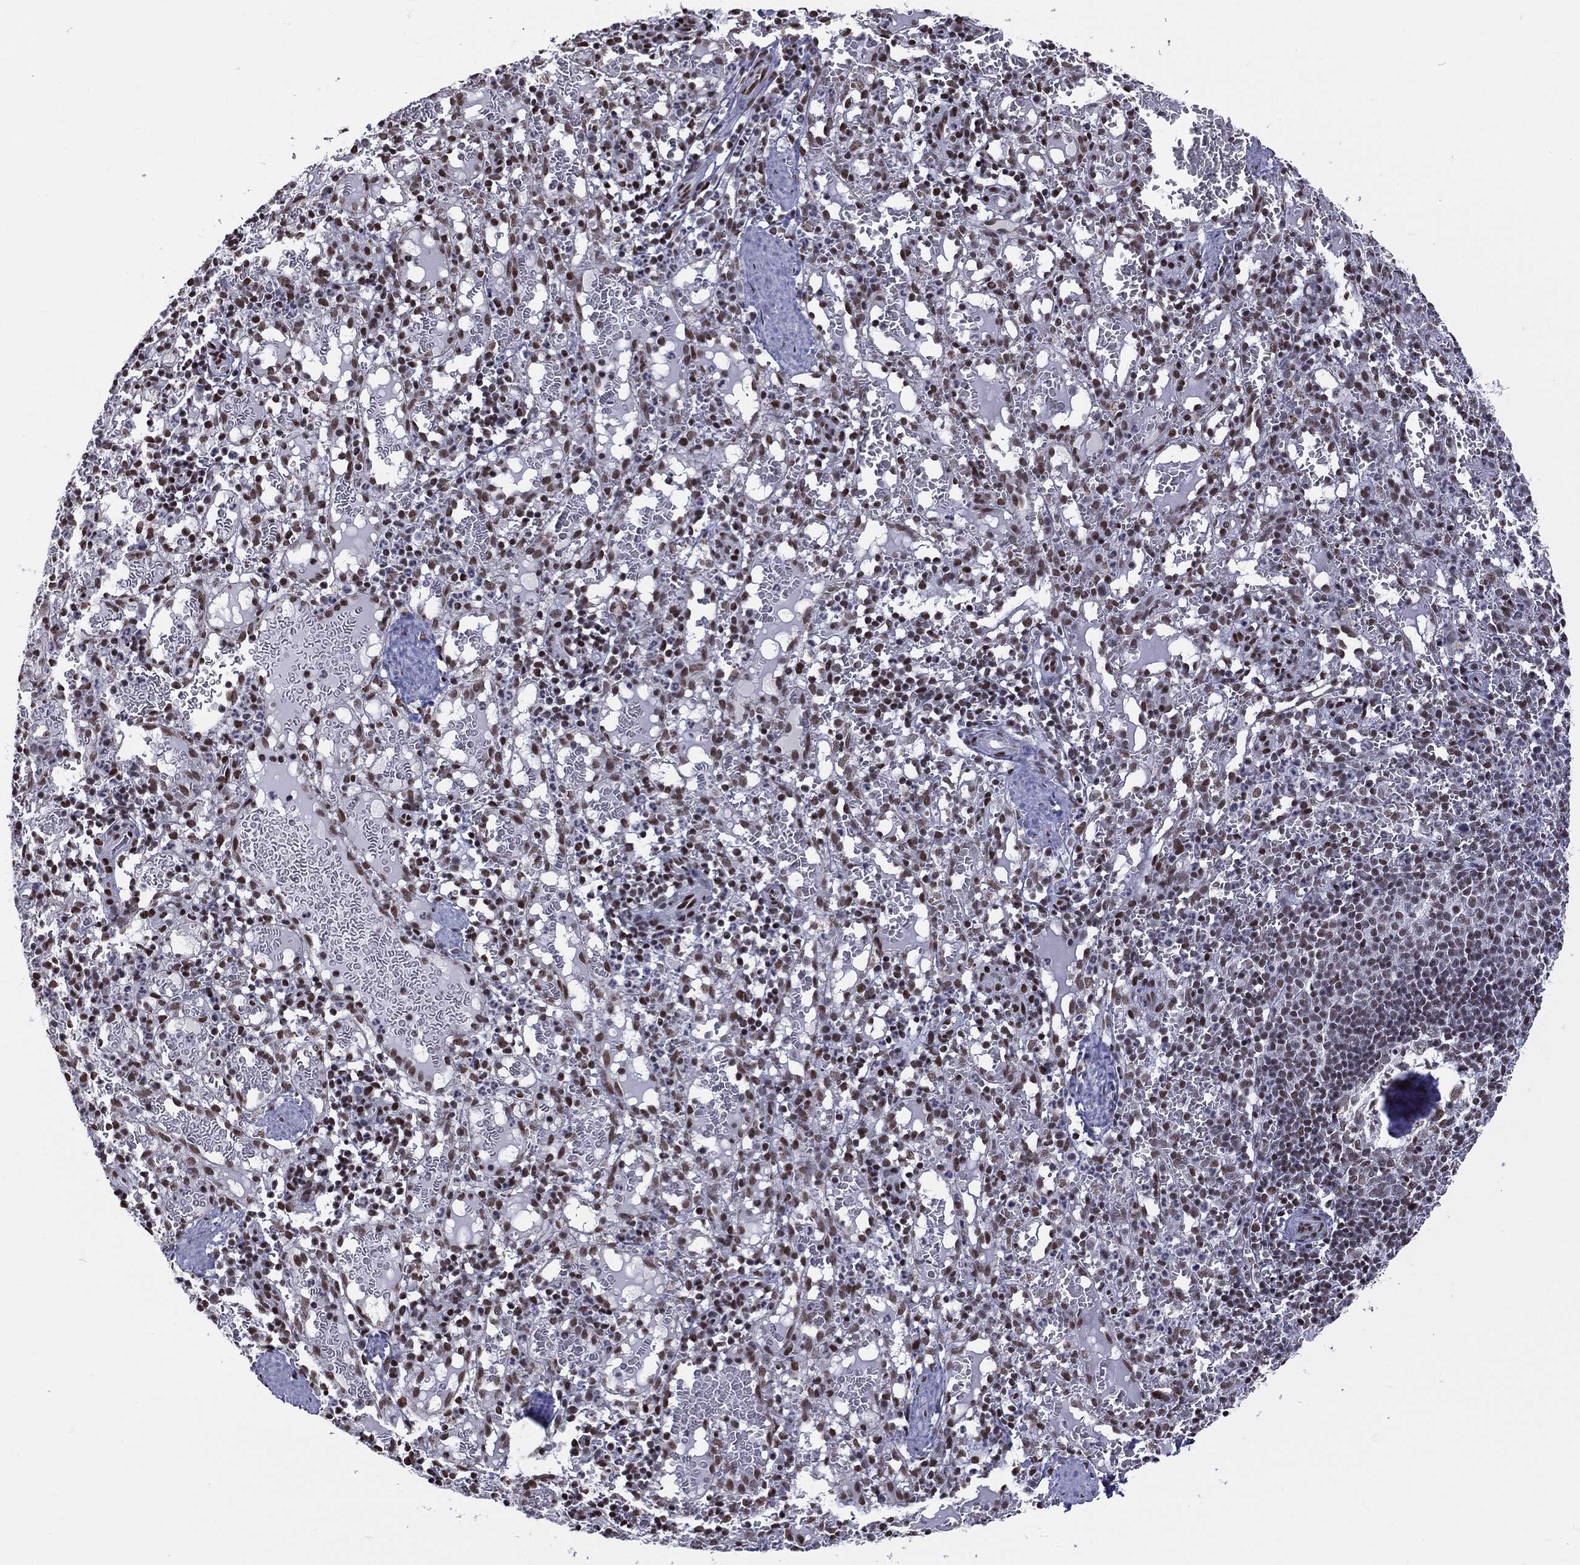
{"staining": {"intensity": "moderate", "quantity": "25%-75%", "location": "nuclear"}, "tissue": "spleen", "cell_type": "Cells in red pulp", "image_type": "normal", "snomed": [{"axis": "morphology", "description": "Normal tissue, NOS"}, {"axis": "topography", "description": "Spleen"}], "caption": "Protein expression analysis of benign spleen shows moderate nuclear staining in about 25%-75% of cells in red pulp. Using DAB (brown) and hematoxylin (blue) stains, captured at high magnification using brightfield microscopy.", "gene": "ZNF7", "patient": {"sex": "male", "age": 11}}